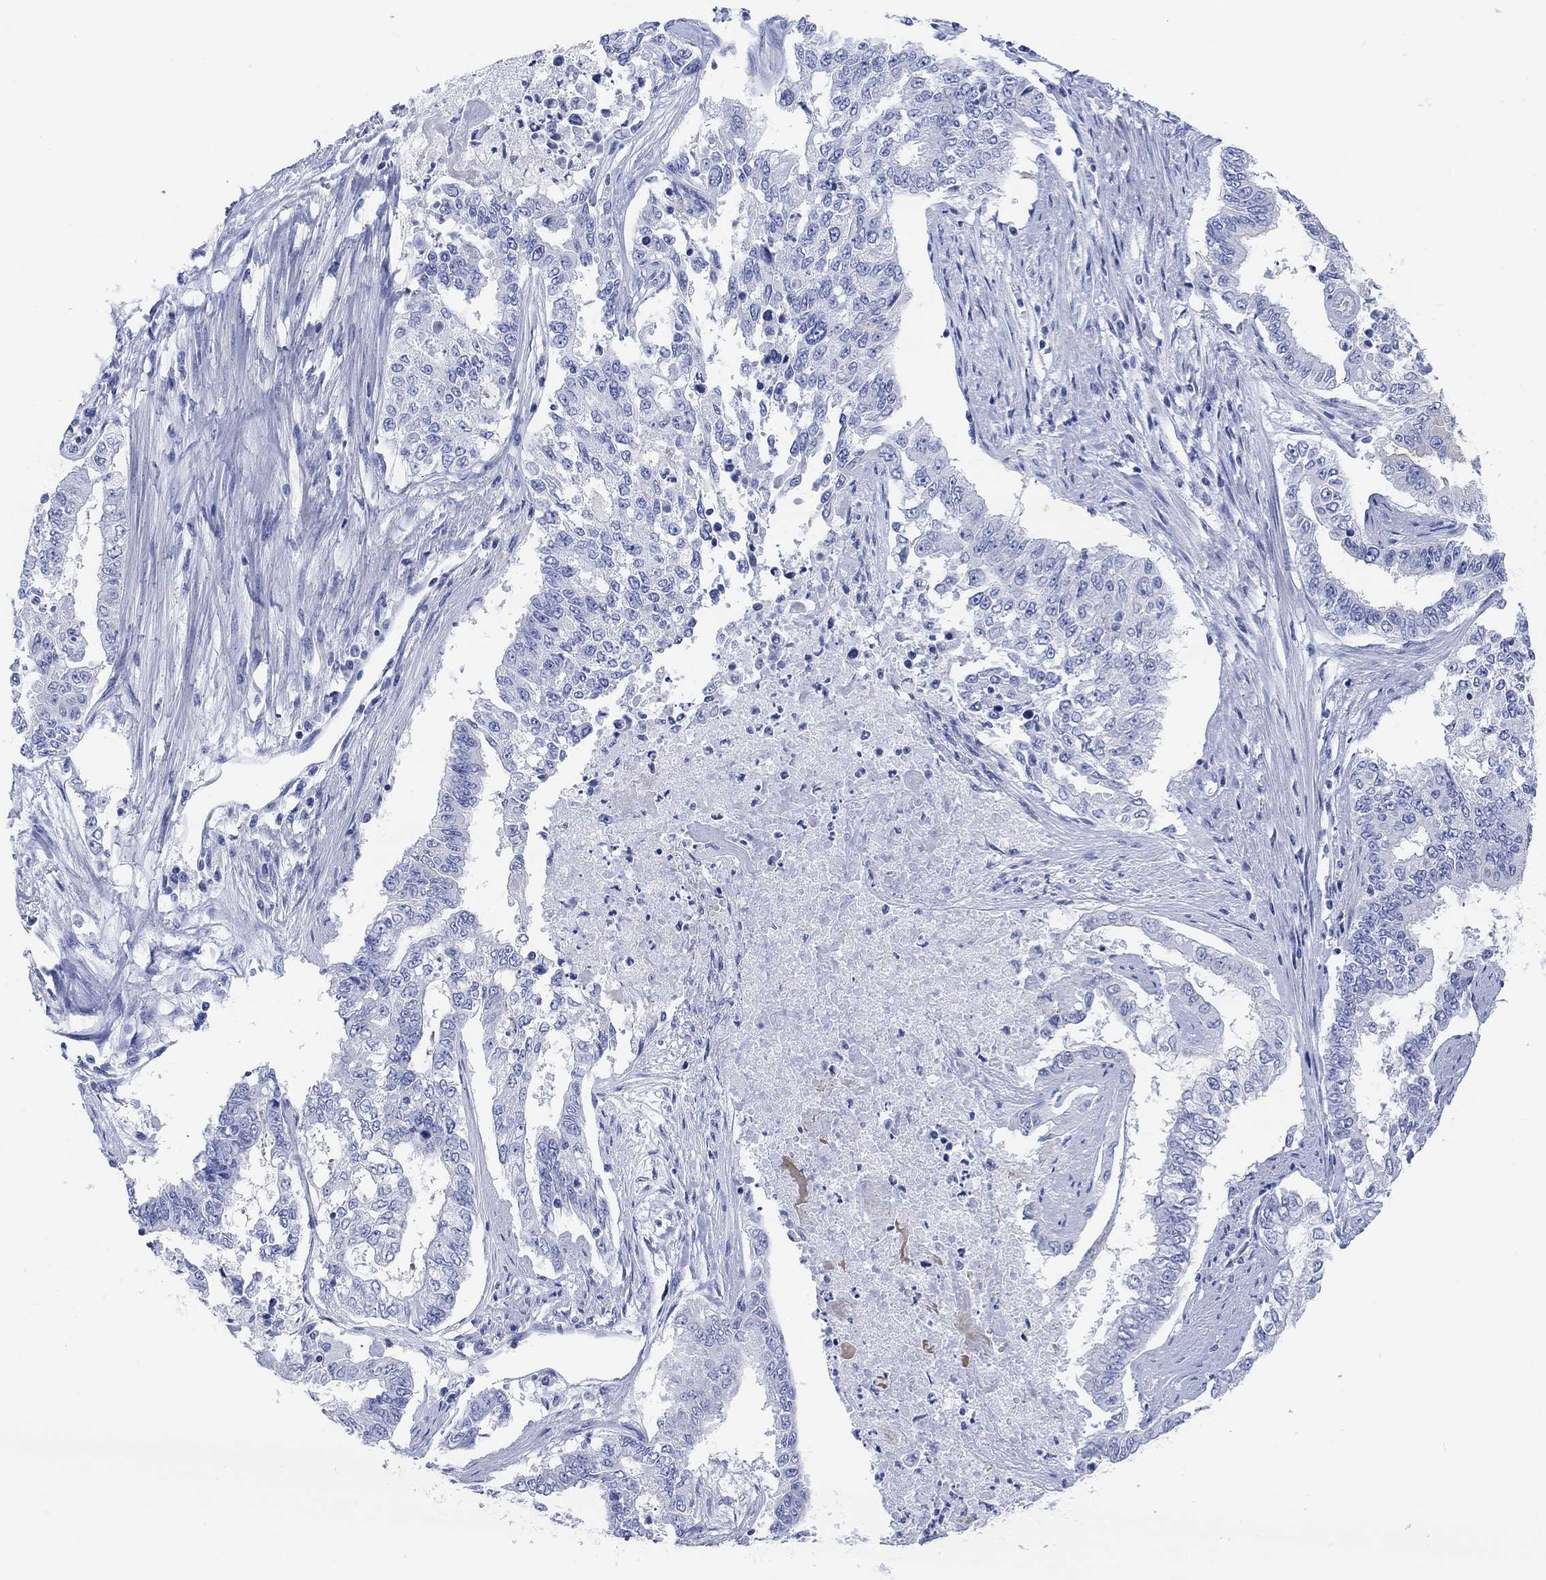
{"staining": {"intensity": "negative", "quantity": "none", "location": "none"}, "tissue": "endometrial cancer", "cell_type": "Tumor cells", "image_type": "cancer", "snomed": [{"axis": "morphology", "description": "Adenocarcinoma, NOS"}, {"axis": "topography", "description": "Uterus"}], "caption": "IHC image of neoplastic tissue: adenocarcinoma (endometrial) stained with DAB (3,3'-diaminobenzidine) exhibits no significant protein expression in tumor cells. Nuclei are stained in blue.", "gene": "XIRP2", "patient": {"sex": "female", "age": 59}}